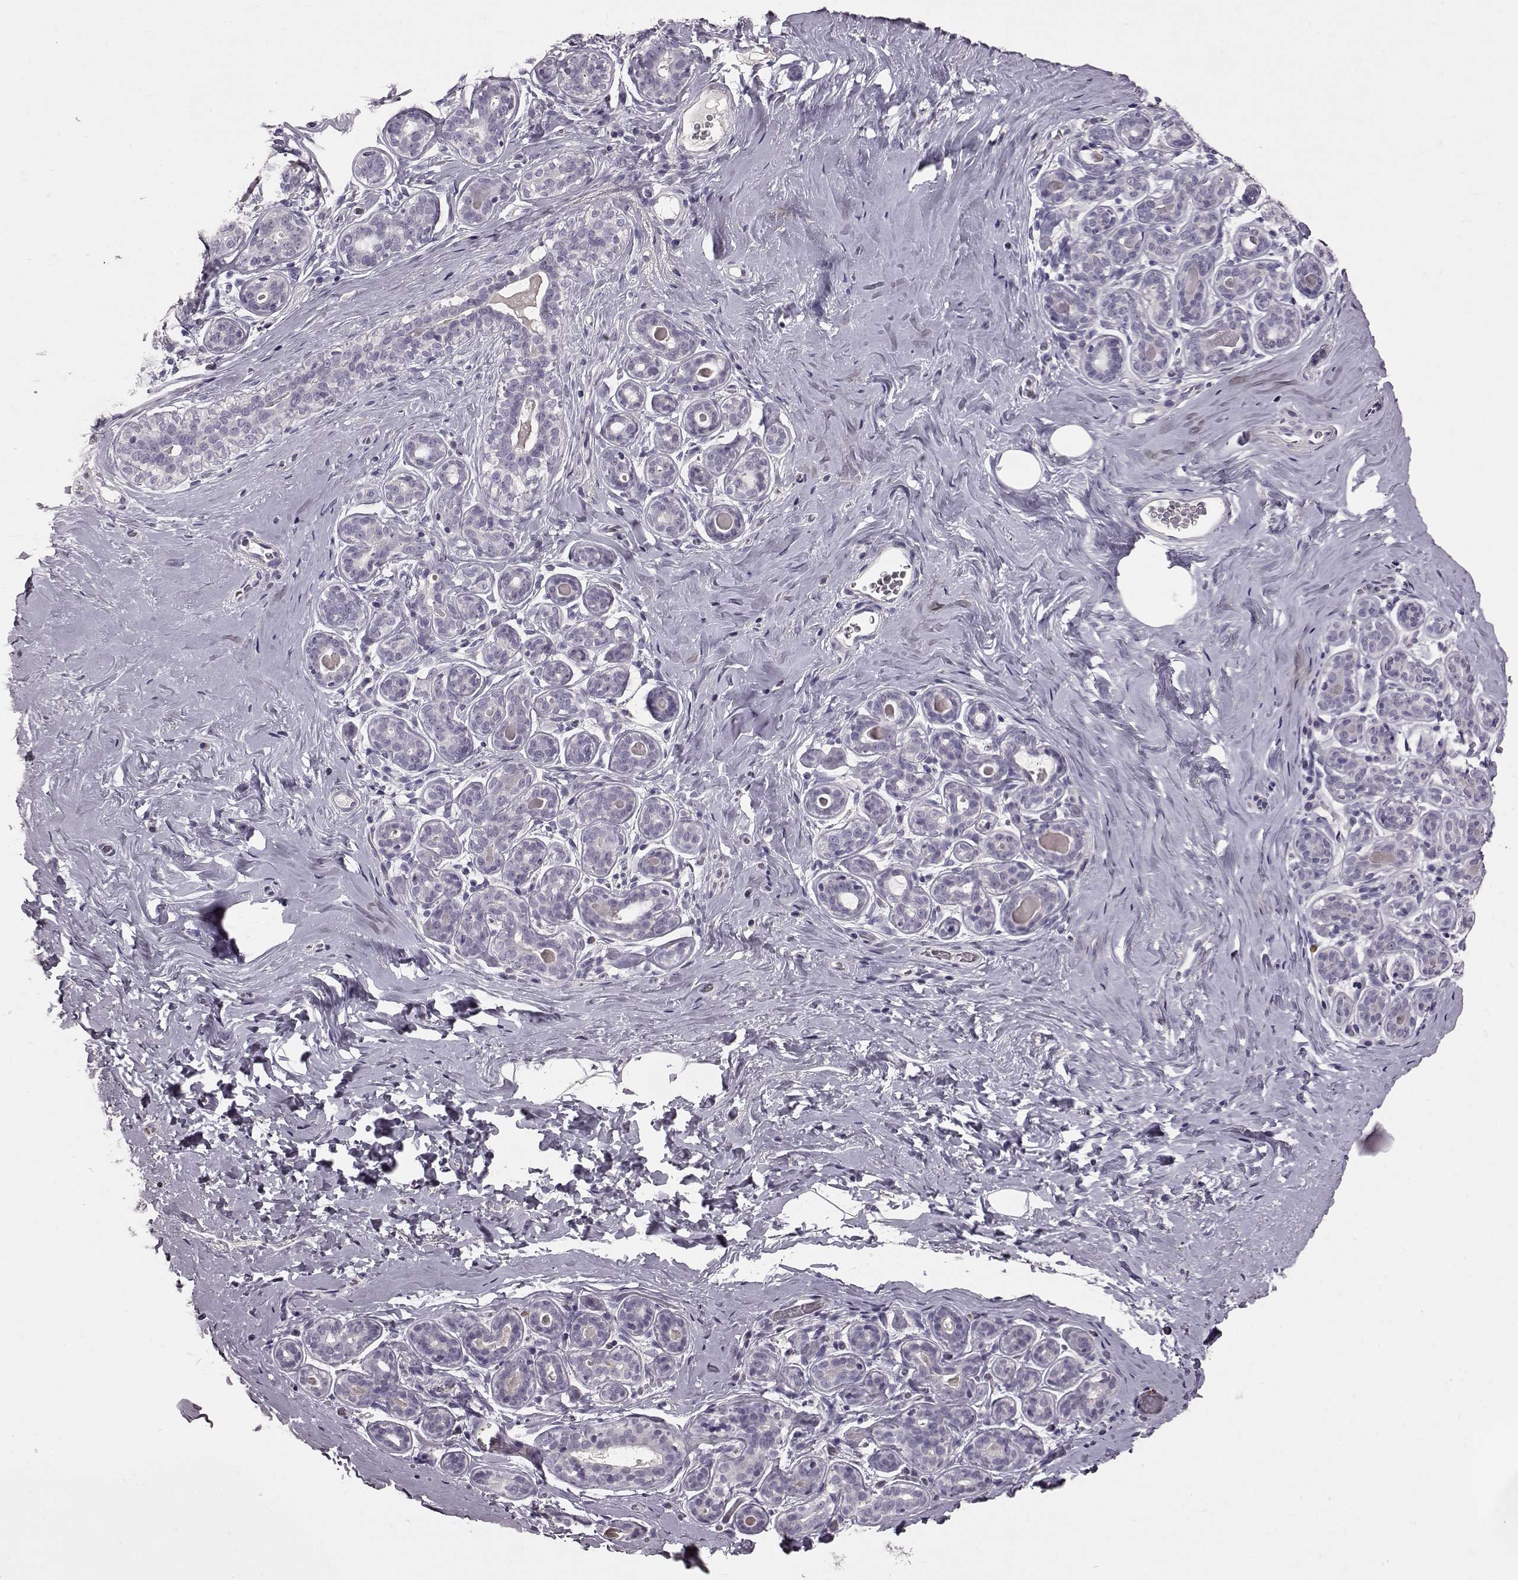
{"staining": {"intensity": "negative", "quantity": "none", "location": "none"}, "tissue": "breast", "cell_type": "Adipocytes", "image_type": "normal", "snomed": [{"axis": "morphology", "description": "Normal tissue, NOS"}, {"axis": "topography", "description": "Skin"}, {"axis": "topography", "description": "Breast"}], "caption": "Immunohistochemistry image of benign breast stained for a protein (brown), which shows no positivity in adipocytes.", "gene": "FUT4", "patient": {"sex": "female", "age": 43}}